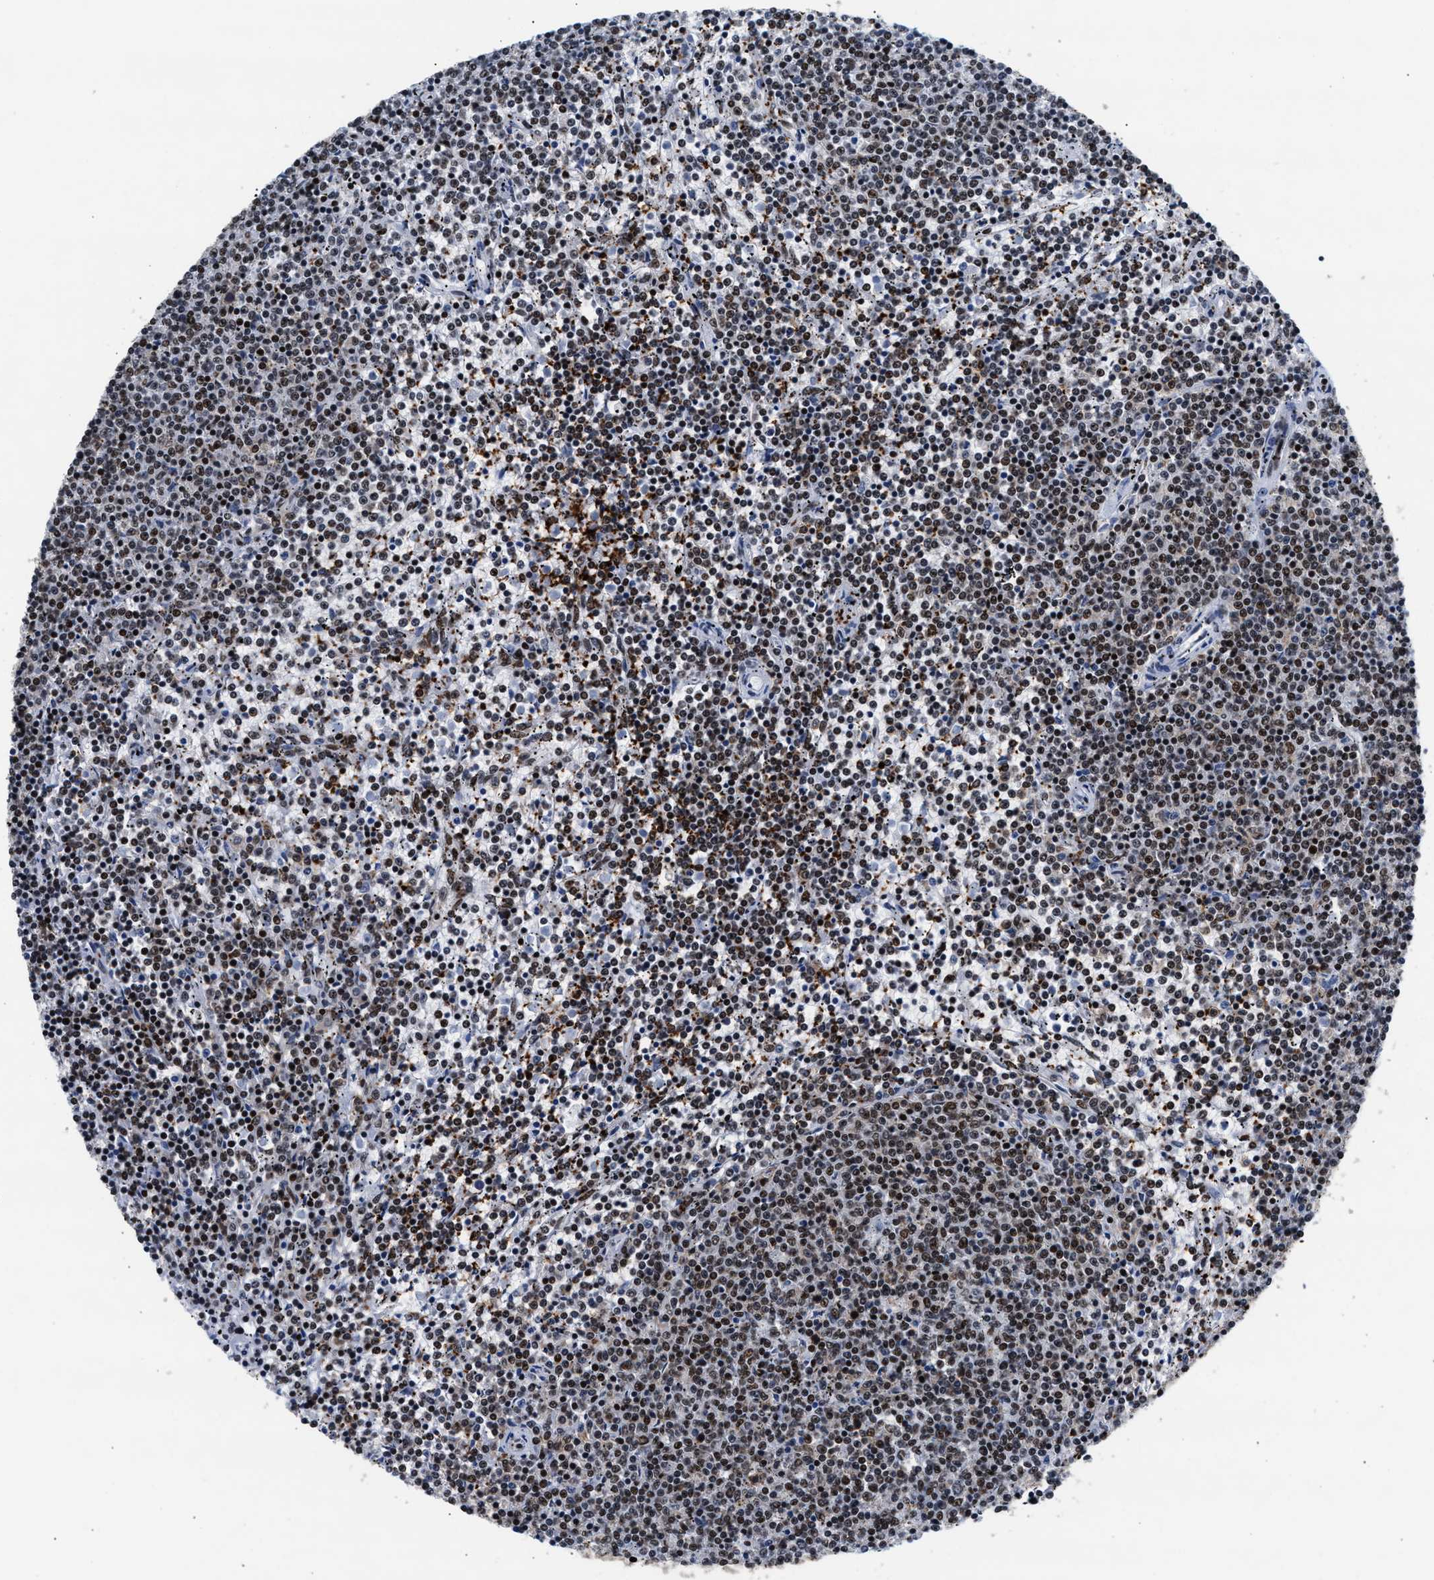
{"staining": {"intensity": "moderate", "quantity": ">75%", "location": "nuclear"}, "tissue": "lymphoma", "cell_type": "Tumor cells", "image_type": "cancer", "snomed": [{"axis": "morphology", "description": "Malignant lymphoma, non-Hodgkin's type, Low grade"}, {"axis": "topography", "description": "Spleen"}], "caption": "This is a histology image of IHC staining of low-grade malignant lymphoma, non-Hodgkin's type, which shows moderate positivity in the nuclear of tumor cells.", "gene": "RAD21", "patient": {"sex": "female", "age": 50}}